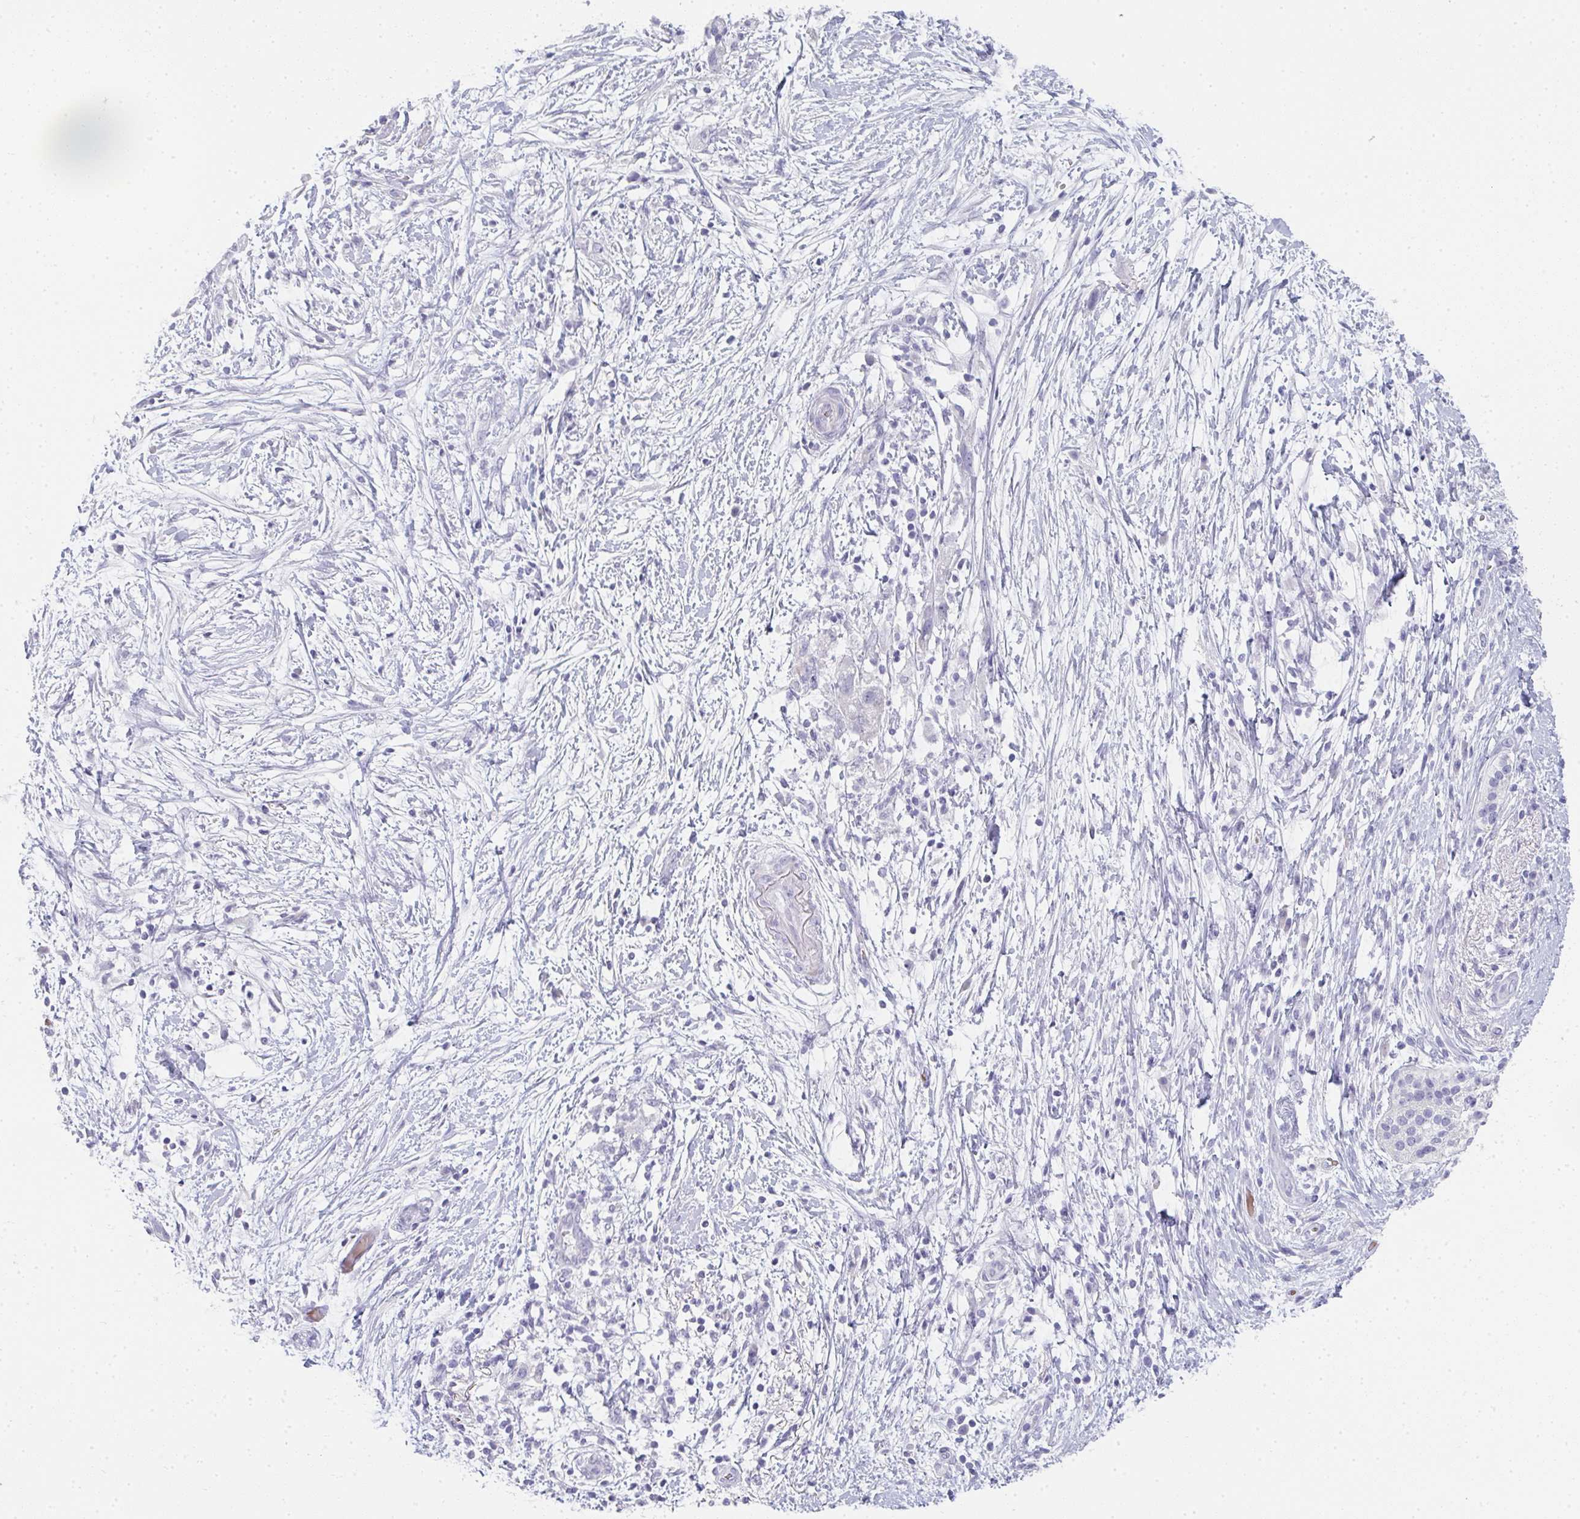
{"staining": {"intensity": "negative", "quantity": "none", "location": "none"}, "tissue": "pancreatic cancer", "cell_type": "Tumor cells", "image_type": "cancer", "snomed": [{"axis": "morphology", "description": "Adenocarcinoma, NOS"}, {"axis": "topography", "description": "Pancreas"}], "caption": "This is an IHC histopathology image of pancreatic cancer (adenocarcinoma). There is no staining in tumor cells.", "gene": "NEU2", "patient": {"sex": "female", "age": 72}}